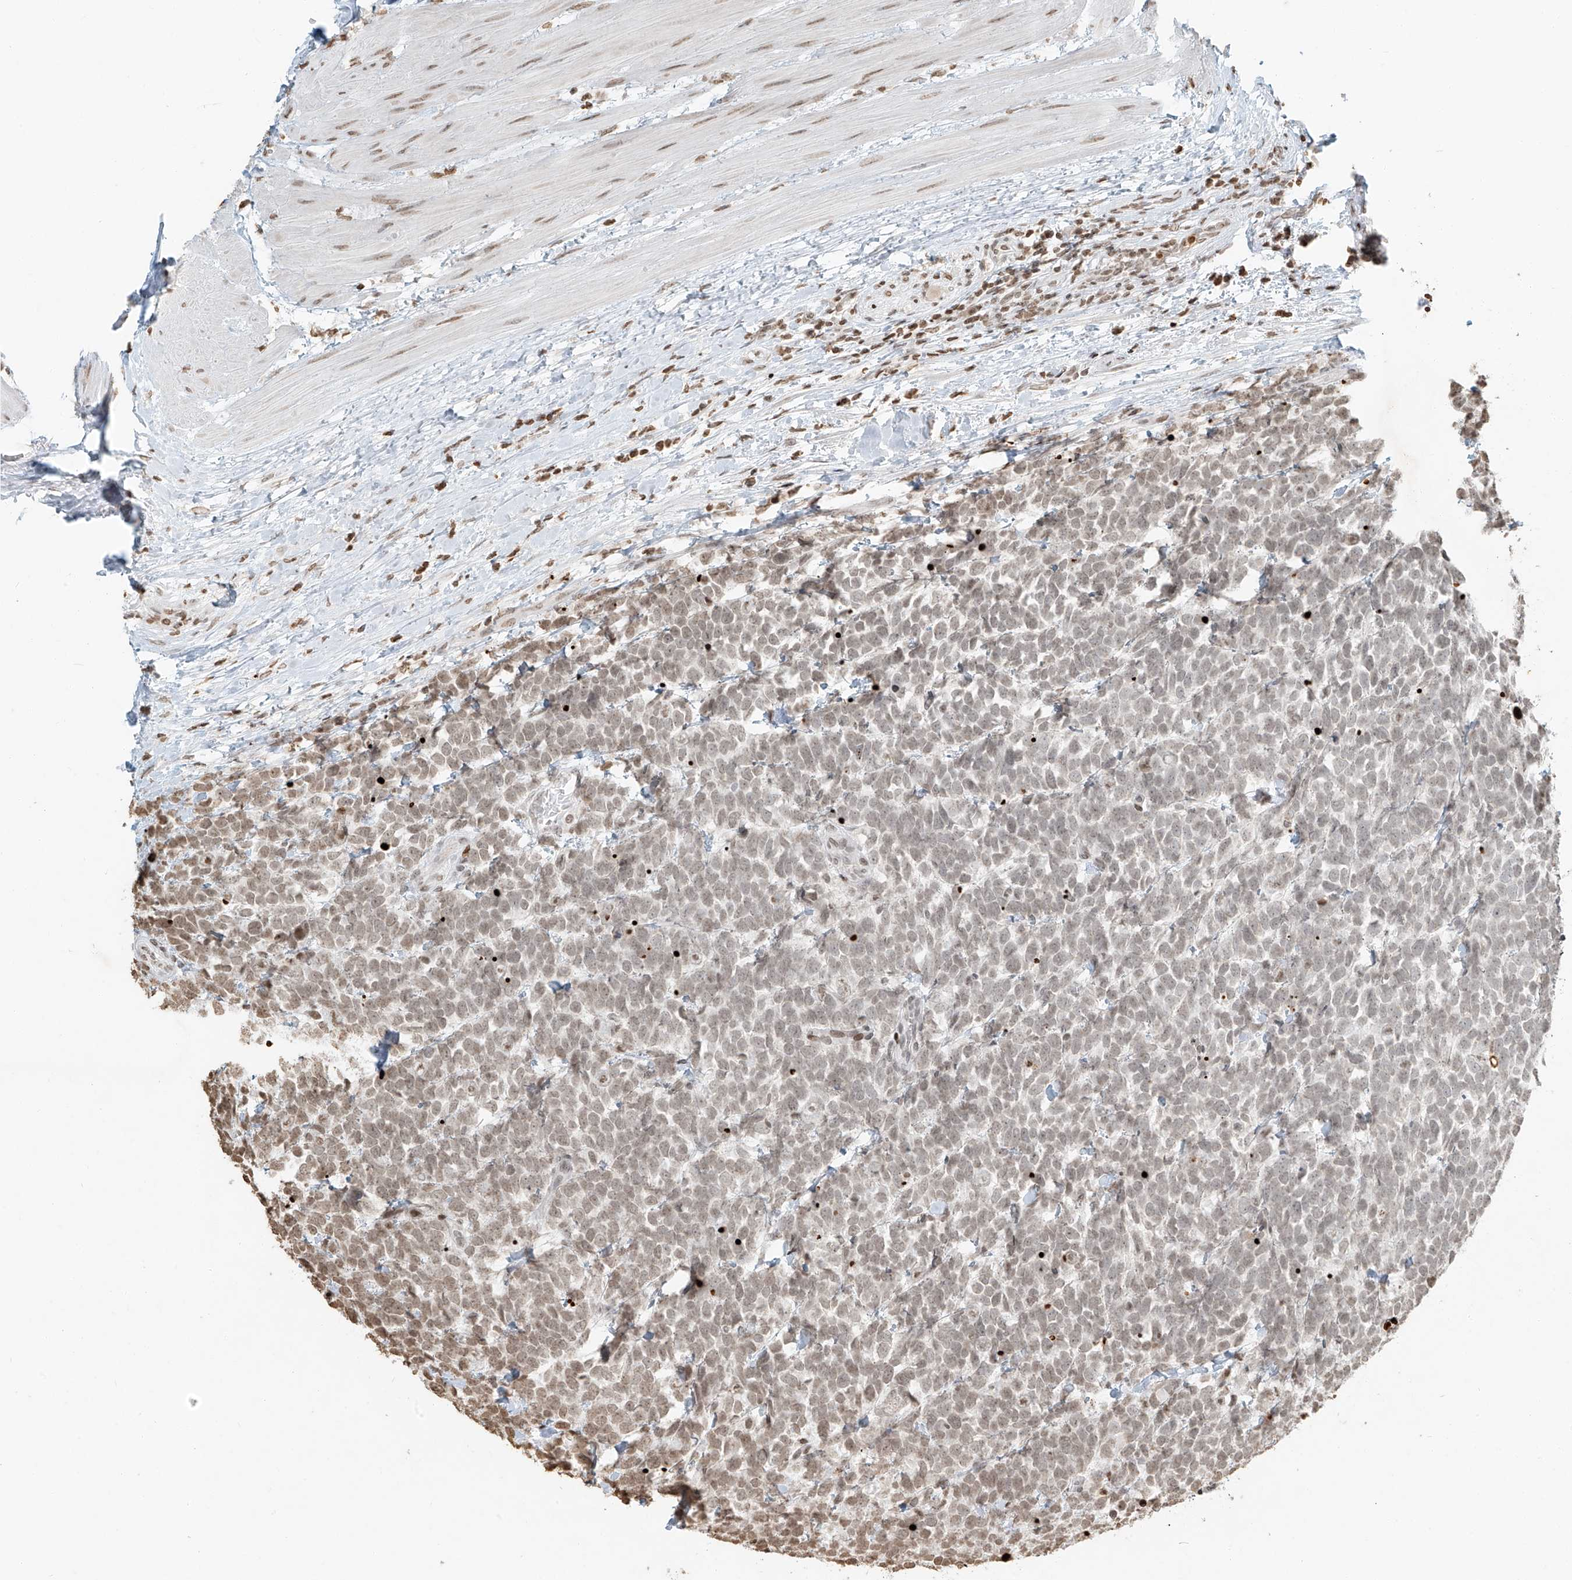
{"staining": {"intensity": "weak", "quantity": "<25%", "location": "nuclear"}, "tissue": "urothelial cancer", "cell_type": "Tumor cells", "image_type": "cancer", "snomed": [{"axis": "morphology", "description": "Urothelial carcinoma, High grade"}, {"axis": "topography", "description": "Urinary bladder"}], "caption": "Tumor cells show no significant staining in high-grade urothelial carcinoma. (Brightfield microscopy of DAB (3,3'-diaminobenzidine) IHC at high magnification).", "gene": "C17orf58", "patient": {"sex": "female", "age": 82}}